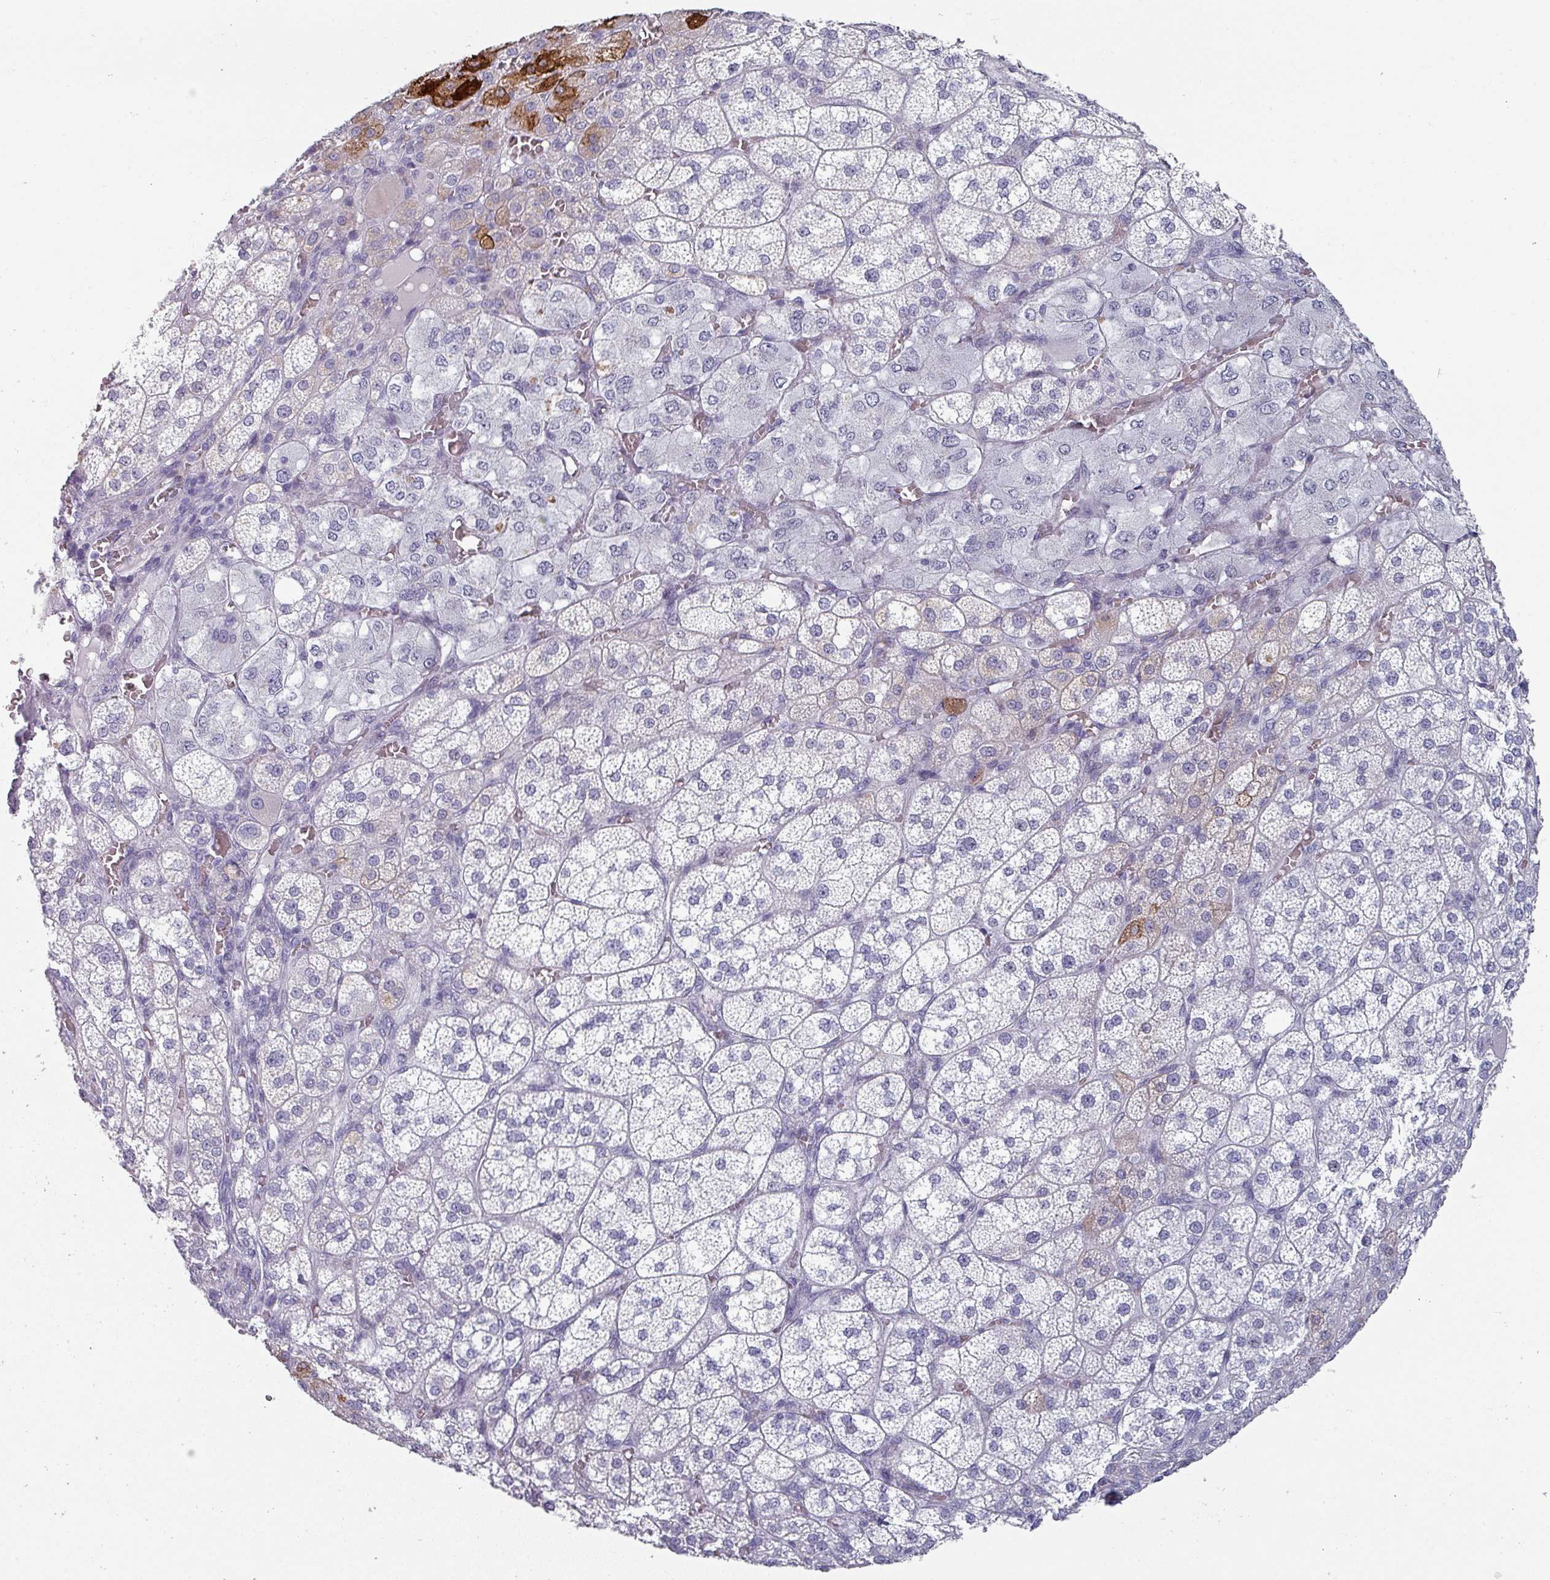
{"staining": {"intensity": "moderate", "quantity": "<25%", "location": "cytoplasmic/membranous"}, "tissue": "adrenal gland", "cell_type": "Glandular cells", "image_type": "normal", "snomed": [{"axis": "morphology", "description": "Normal tissue, NOS"}, {"axis": "topography", "description": "Adrenal gland"}], "caption": "A micrograph of adrenal gland stained for a protein reveals moderate cytoplasmic/membranous brown staining in glandular cells. (IHC, brightfield microscopy, high magnification).", "gene": "SLC35G2", "patient": {"sex": "female", "age": 60}}